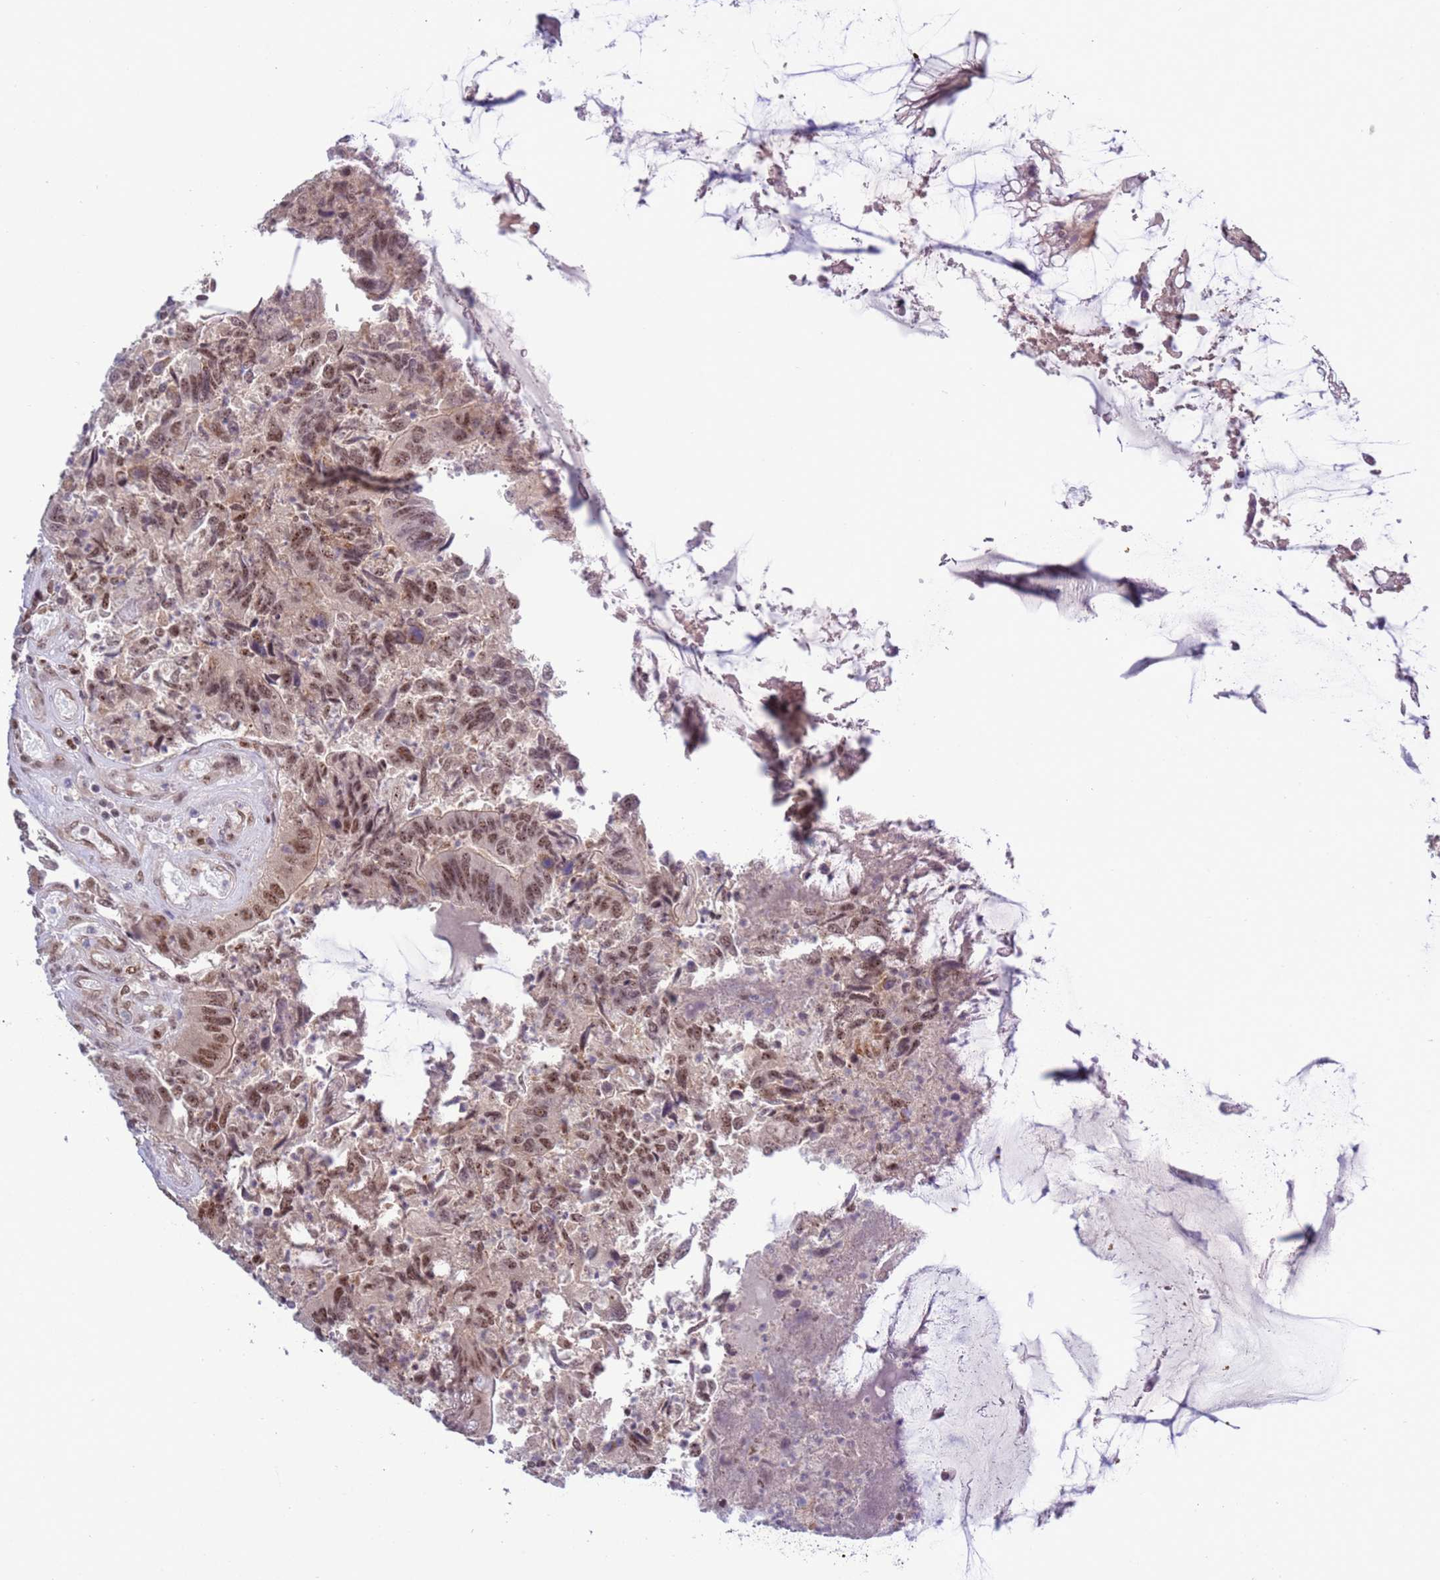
{"staining": {"intensity": "moderate", "quantity": ">75%", "location": "nuclear"}, "tissue": "colorectal cancer", "cell_type": "Tumor cells", "image_type": "cancer", "snomed": [{"axis": "morphology", "description": "Adenocarcinoma, NOS"}, {"axis": "topography", "description": "Colon"}], "caption": "Protein staining of colorectal cancer (adenocarcinoma) tissue exhibits moderate nuclear staining in approximately >75% of tumor cells.", "gene": "PRPF6", "patient": {"sex": "female", "age": 67}}